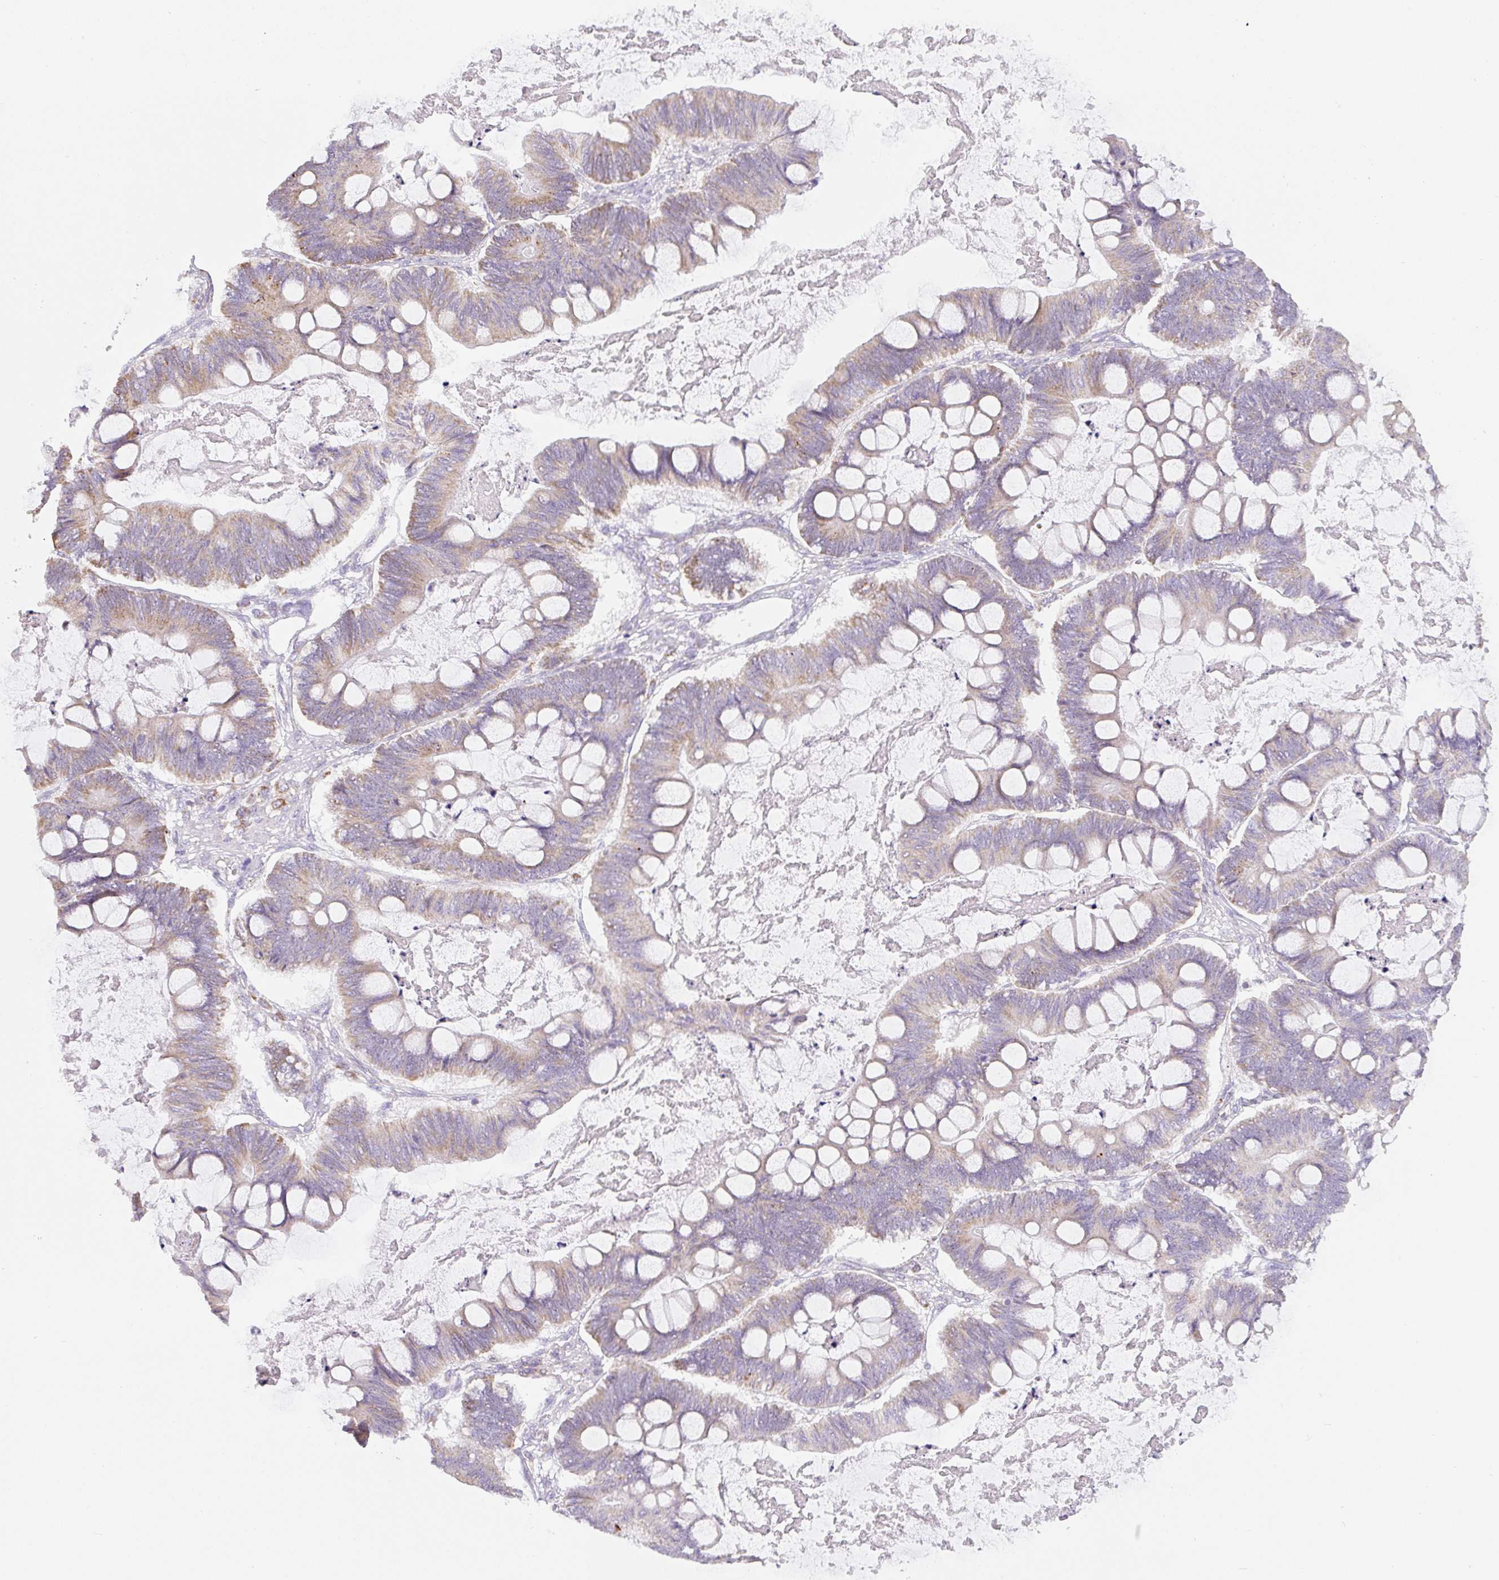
{"staining": {"intensity": "weak", "quantity": "25%-75%", "location": "cytoplasmic/membranous"}, "tissue": "ovarian cancer", "cell_type": "Tumor cells", "image_type": "cancer", "snomed": [{"axis": "morphology", "description": "Cystadenocarcinoma, mucinous, NOS"}, {"axis": "topography", "description": "Ovary"}], "caption": "Human mucinous cystadenocarcinoma (ovarian) stained with a brown dye demonstrates weak cytoplasmic/membranous positive staining in approximately 25%-75% of tumor cells.", "gene": "CLEC3A", "patient": {"sex": "female", "age": 61}}